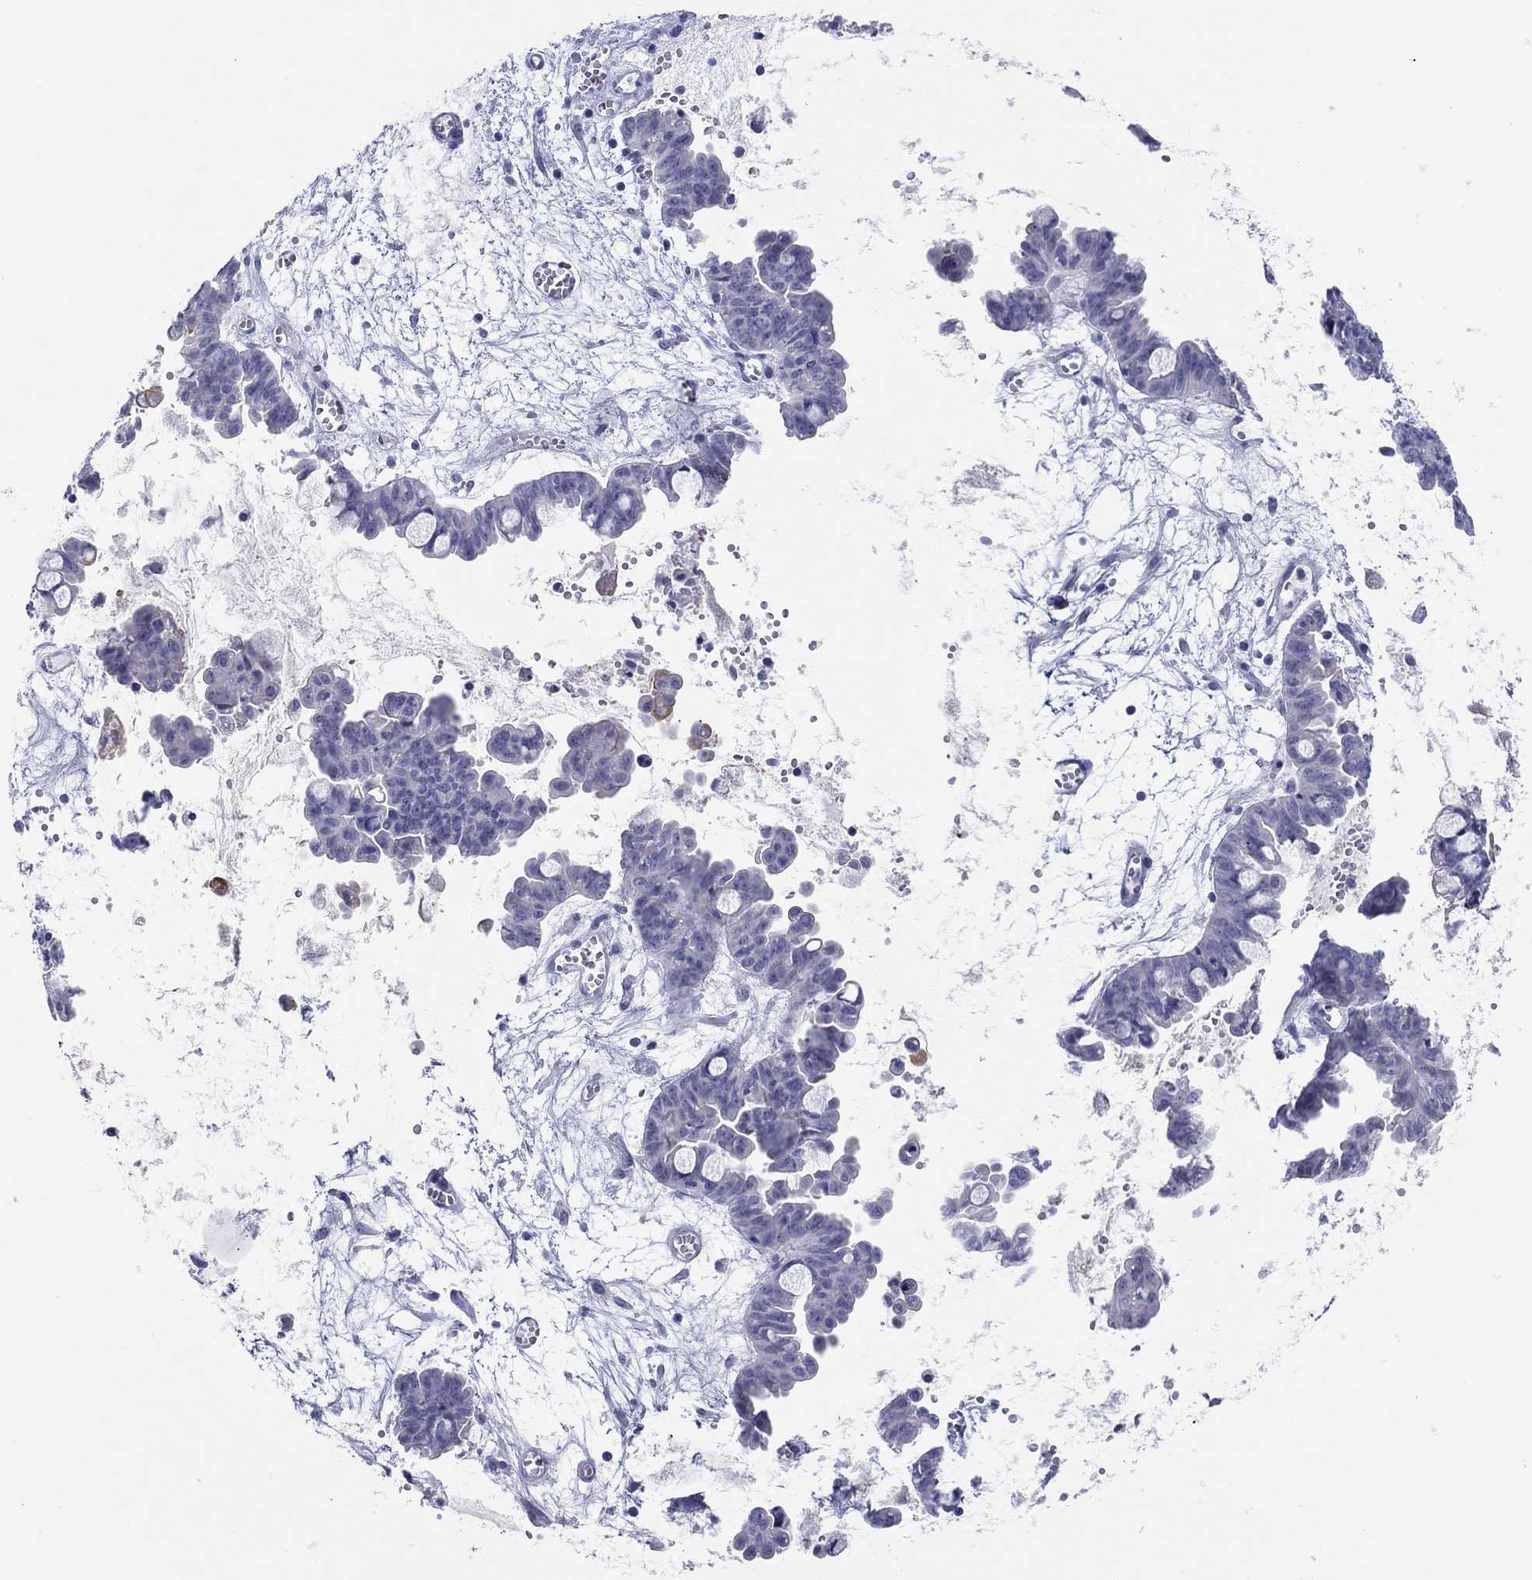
{"staining": {"intensity": "negative", "quantity": "none", "location": "none"}, "tissue": "ovarian cancer", "cell_type": "Tumor cells", "image_type": "cancer", "snomed": [{"axis": "morphology", "description": "Cystadenocarcinoma, mucinous, NOS"}, {"axis": "topography", "description": "Ovary"}], "caption": "The histopathology image shows no staining of tumor cells in ovarian cancer (mucinous cystadenocarcinoma).", "gene": "ERICH3", "patient": {"sex": "female", "age": 63}}